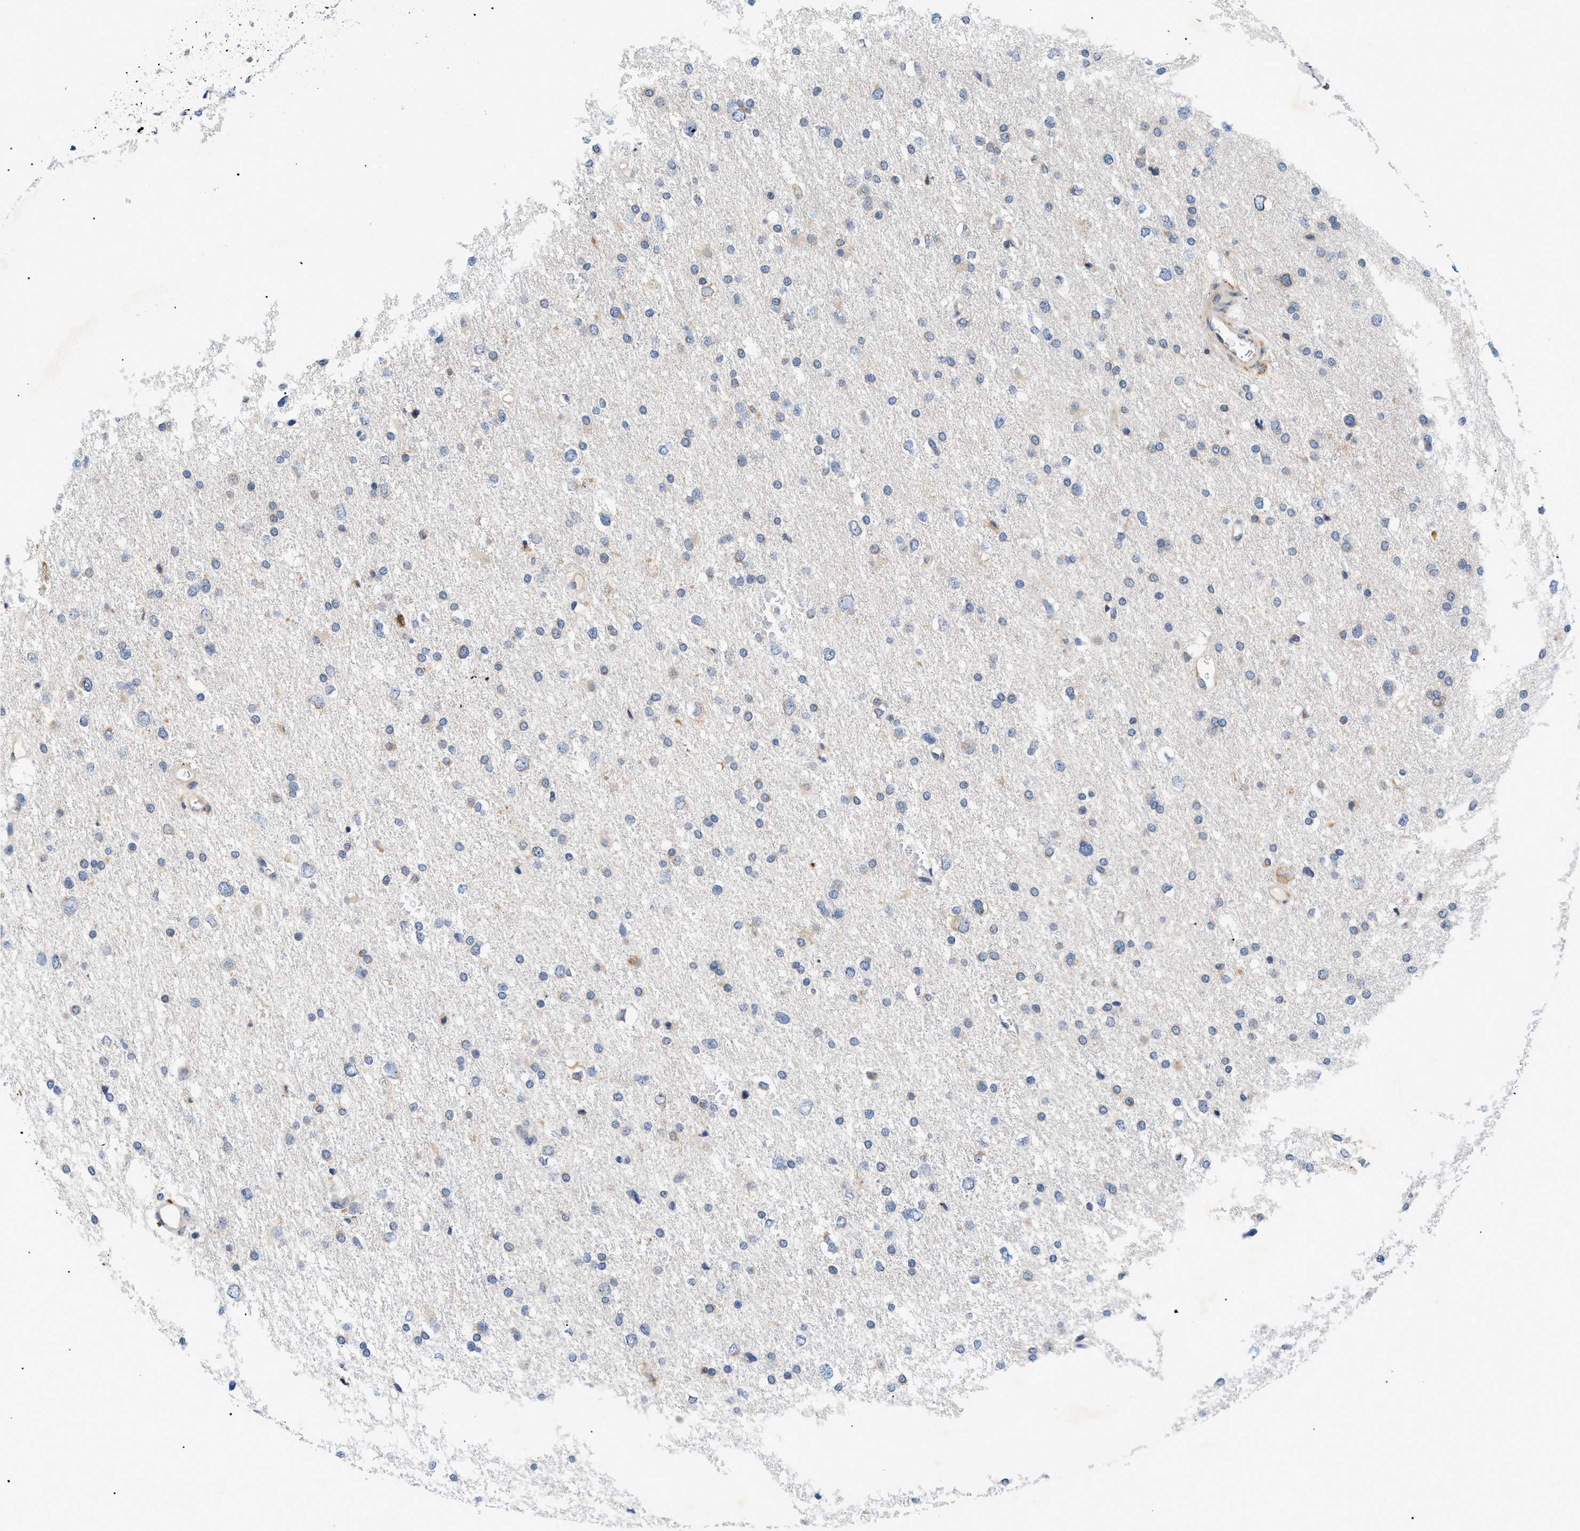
{"staining": {"intensity": "negative", "quantity": "none", "location": "none"}, "tissue": "glioma", "cell_type": "Tumor cells", "image_type": "cancer", "snomed": [{"axis": "morphology", "description": "Glioma, malignant, Low grade"}, {"axis": "topography", "description": "Brain"}], "caption": "IHC histopathology image of human glioma stained for a protein (brown), which shows no expression in tumor cells.", "gene": "DERL1", "patient": {"sex": "female", "age": 37}}